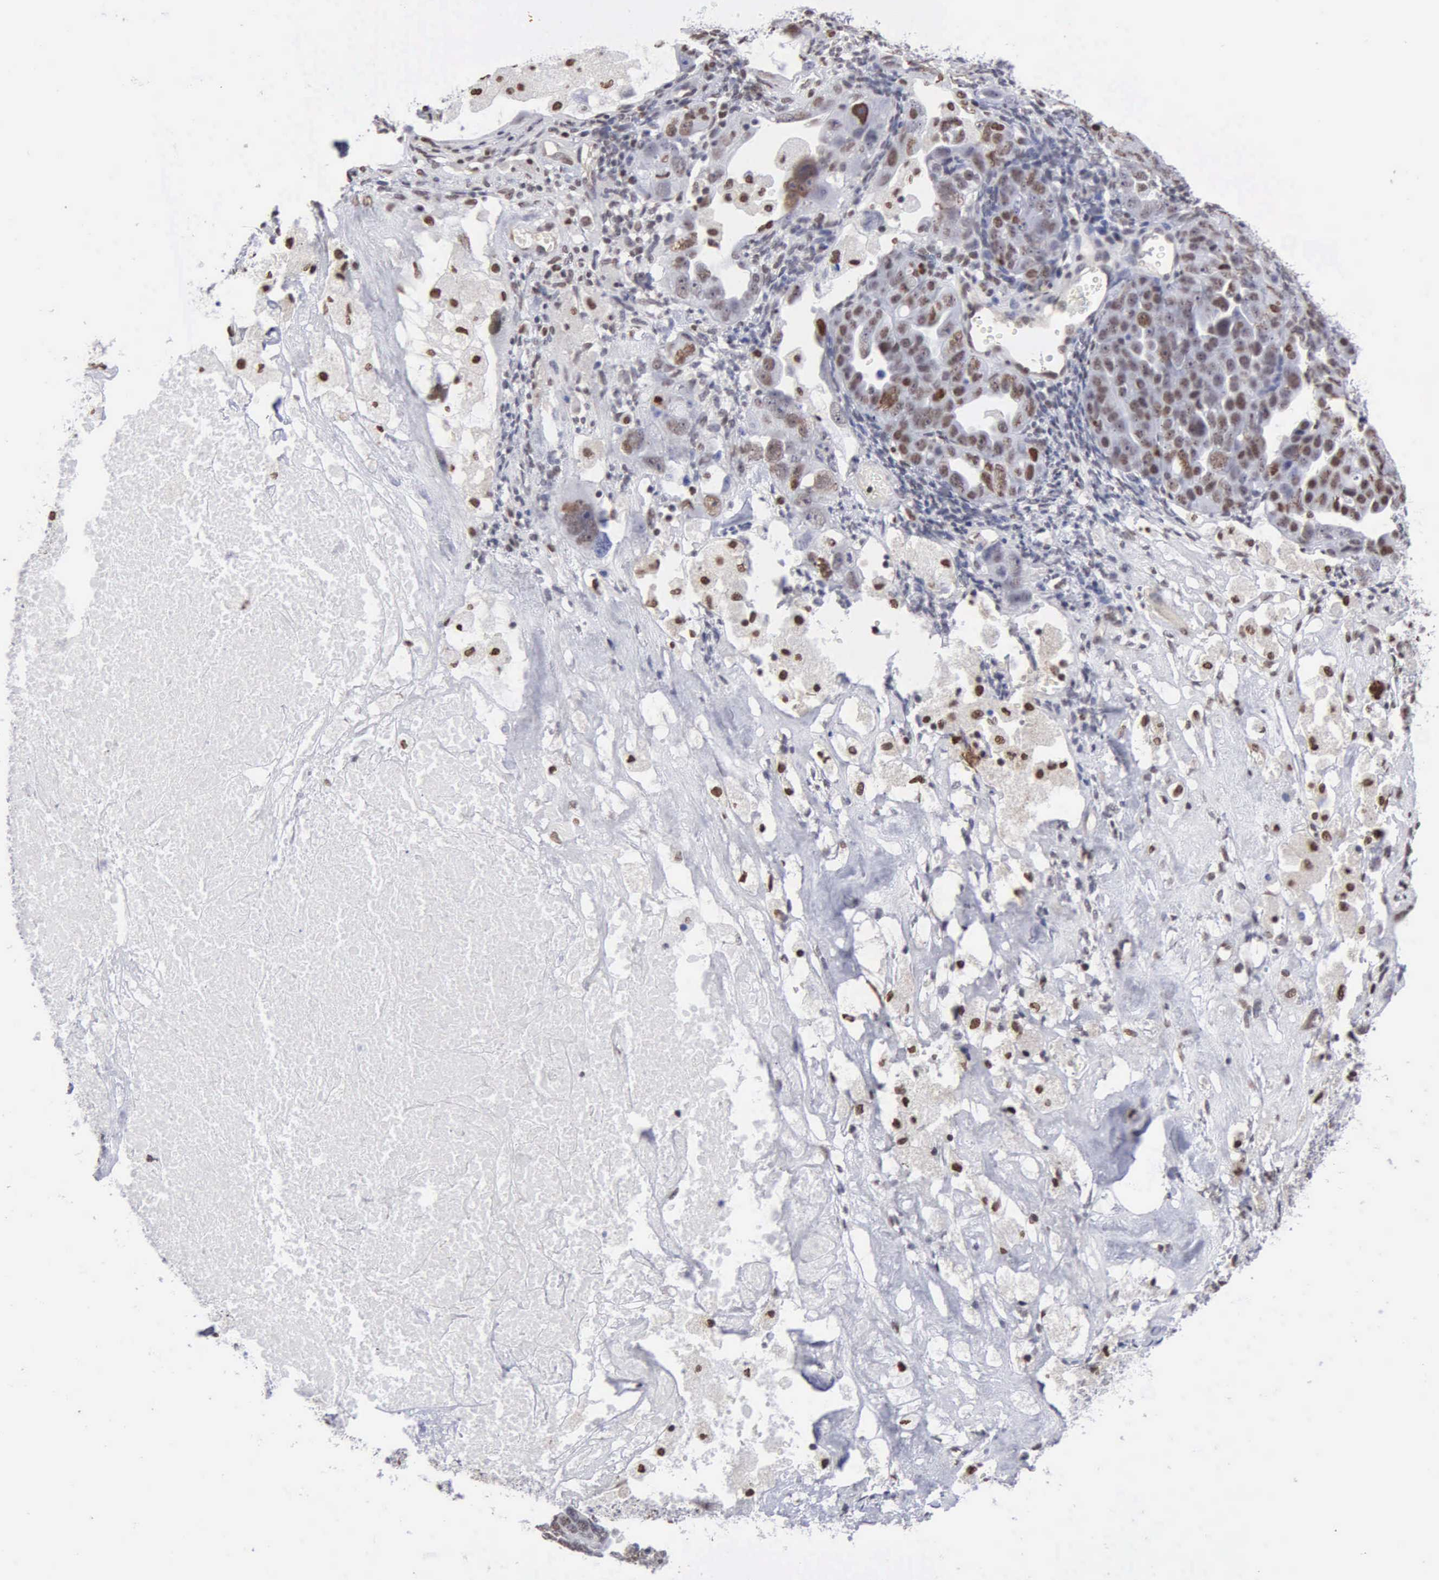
{"staining": {"intensity": "moderate", "quantity": "25%-75%", "location": "nuclear"}, "tissue": "ovarian cancer", "cell_type": "Tumor cells", "image_type": "cancer", "snomed": [{"axis": "morphology", "description": "Cystadenocarcinoma, serous, NOS"}, {"axis": "topography", "description": "Ovary"}], "caption": "Immunohistochemical staining of human ovarian cancer reveals moderate nuclear protein expression in about 25%-75% of tumor cells.", "gene": "CCNG1", "patient": {"sex": "female", "age": 66}}